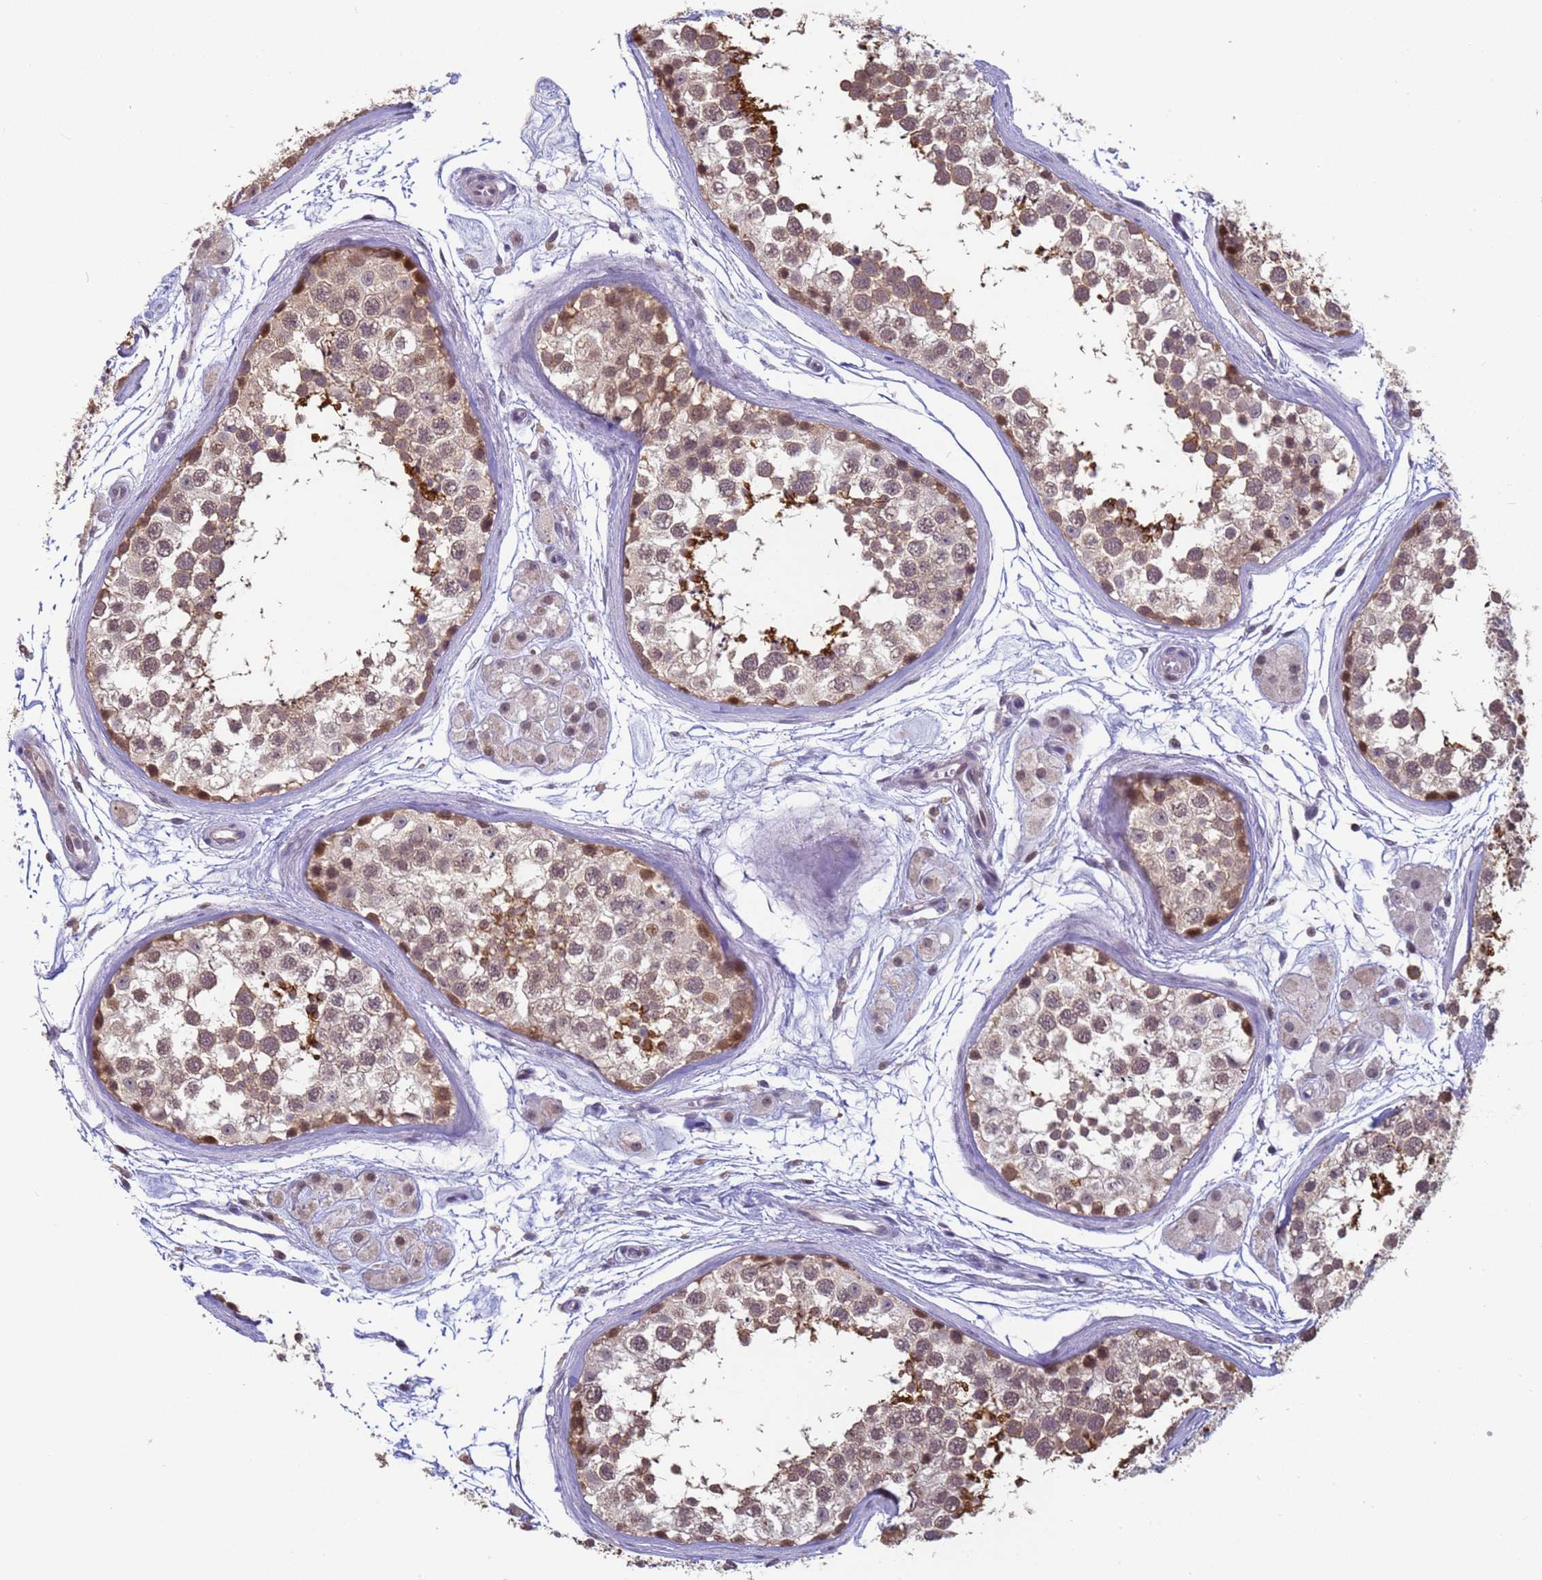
{"staining": {"intensity": "strong", "quantity": "<25%", "location": "cytoplasmic/membranous,nuclear"}, "tissue": "testis", "cell_type": "Cells in seminiferous ducts", "image_type": "normal", "snomed": [{"axis": "morphology", "description": "Normal tissue, NOS"}, {"axis": "topography", "description": "Testis"}], "caption": "High-magnification brightfield microscopy of benign testis stained with DAB (brown) and counterstained with hematoxylin (blue). cells in seminiferous ducts exhibit strong cytoplasmic/membranous,nuclear staining is seen in approximately<25% of cells.", "gene": "VWA3A", "patient": {"sex": "male", "age": 56}}